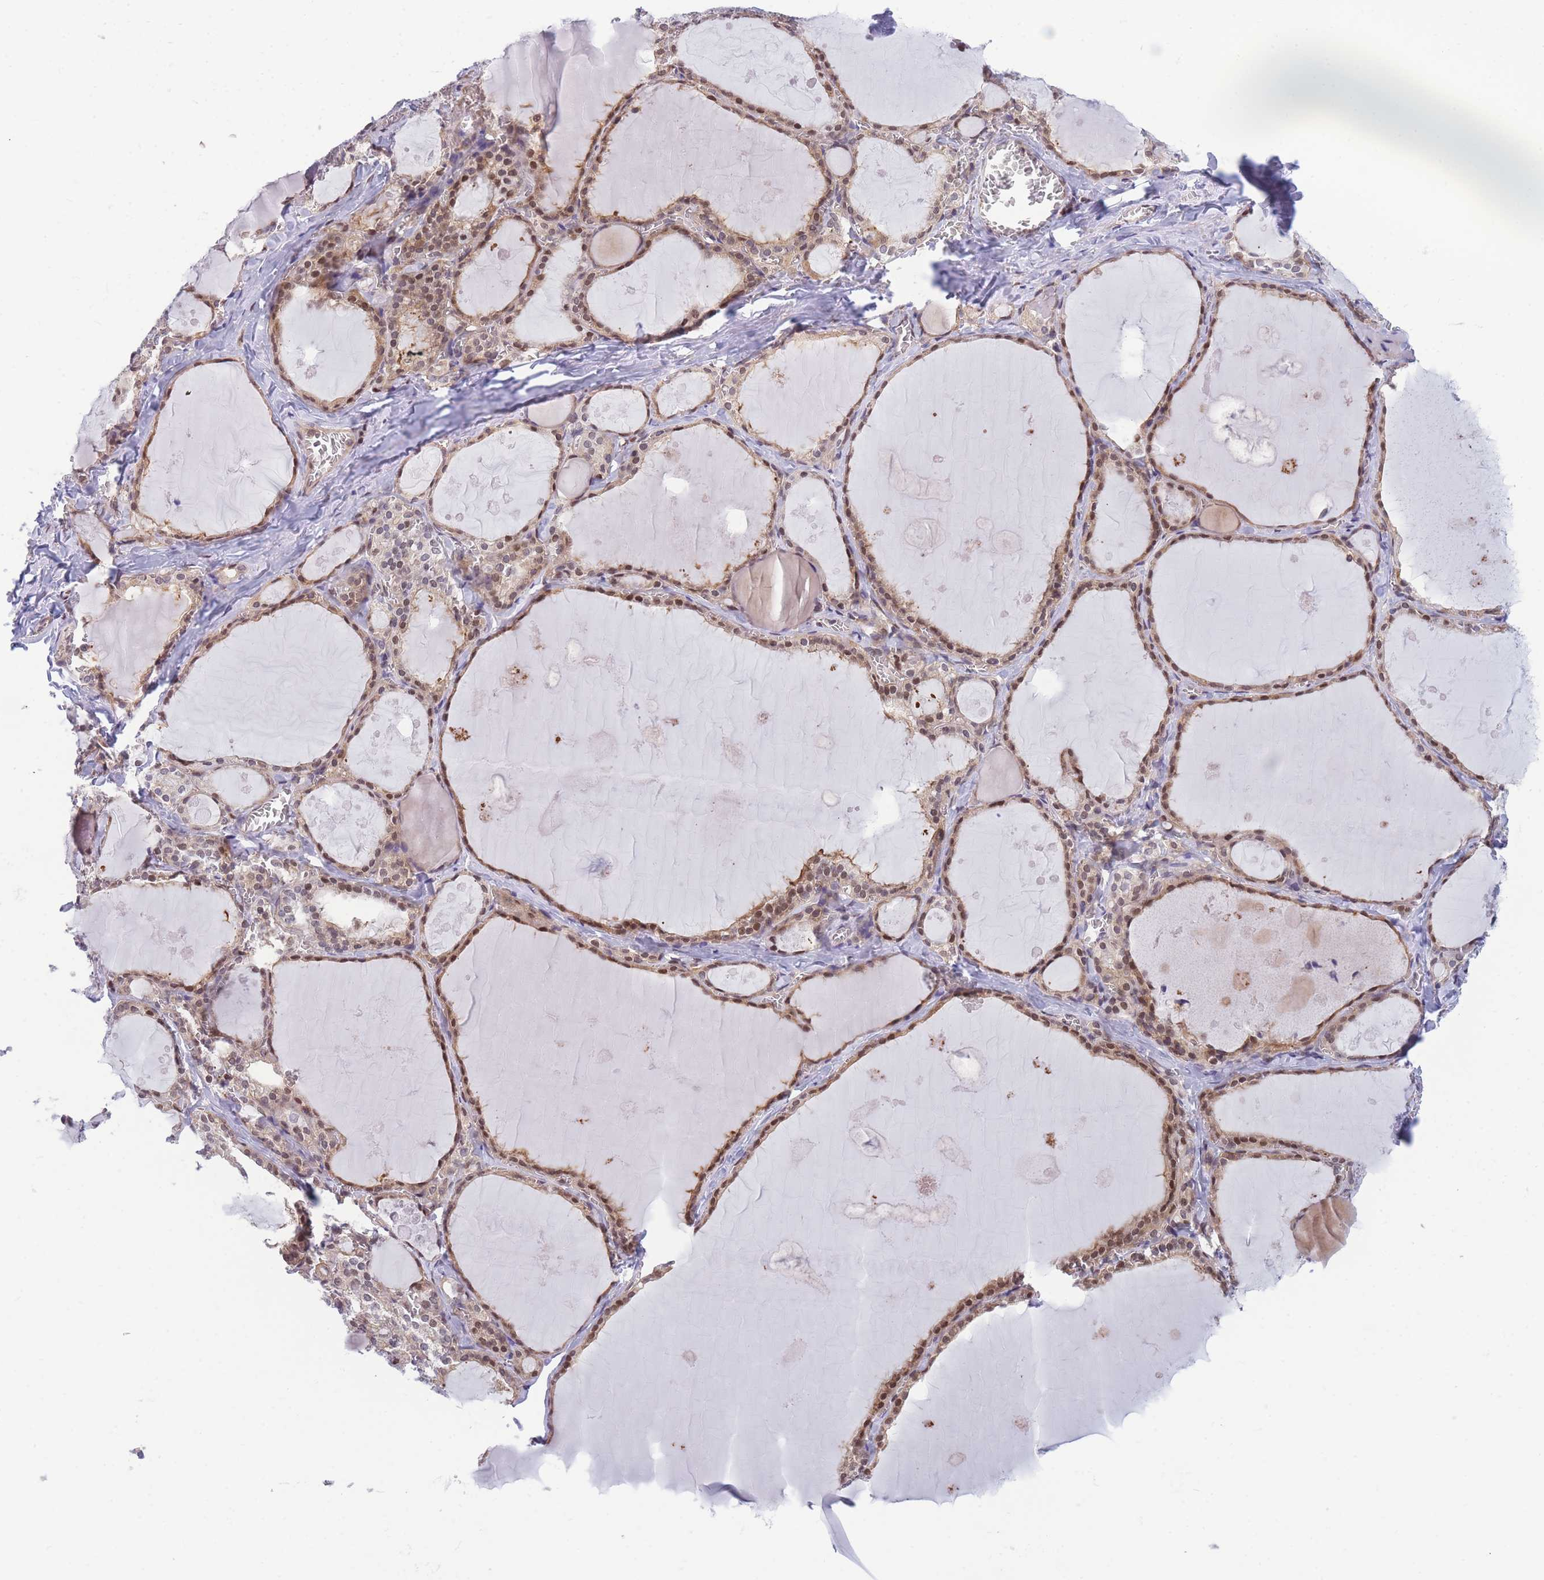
{"staining": {"intensity": "moderate", "quantity": ">75%", "location": "cytoplasmic/membranous,nuclear"}, "tissue": "thyroid gland", "cell_type": "Glandular cells", "image_type": "normal", "snomed": [{"axis": "morphology", "description": "Normal tissue, NOS"}, {"axis": "topography", "description": "Thyroid gland"}], "caption": "Moderate cytoplasmic/membranous,nuclear staining is present in approximately >75% of glandular cells in normal thyroid gland.", "gene": "CRACD", "patient": {"sex": "male", "age": 56}}